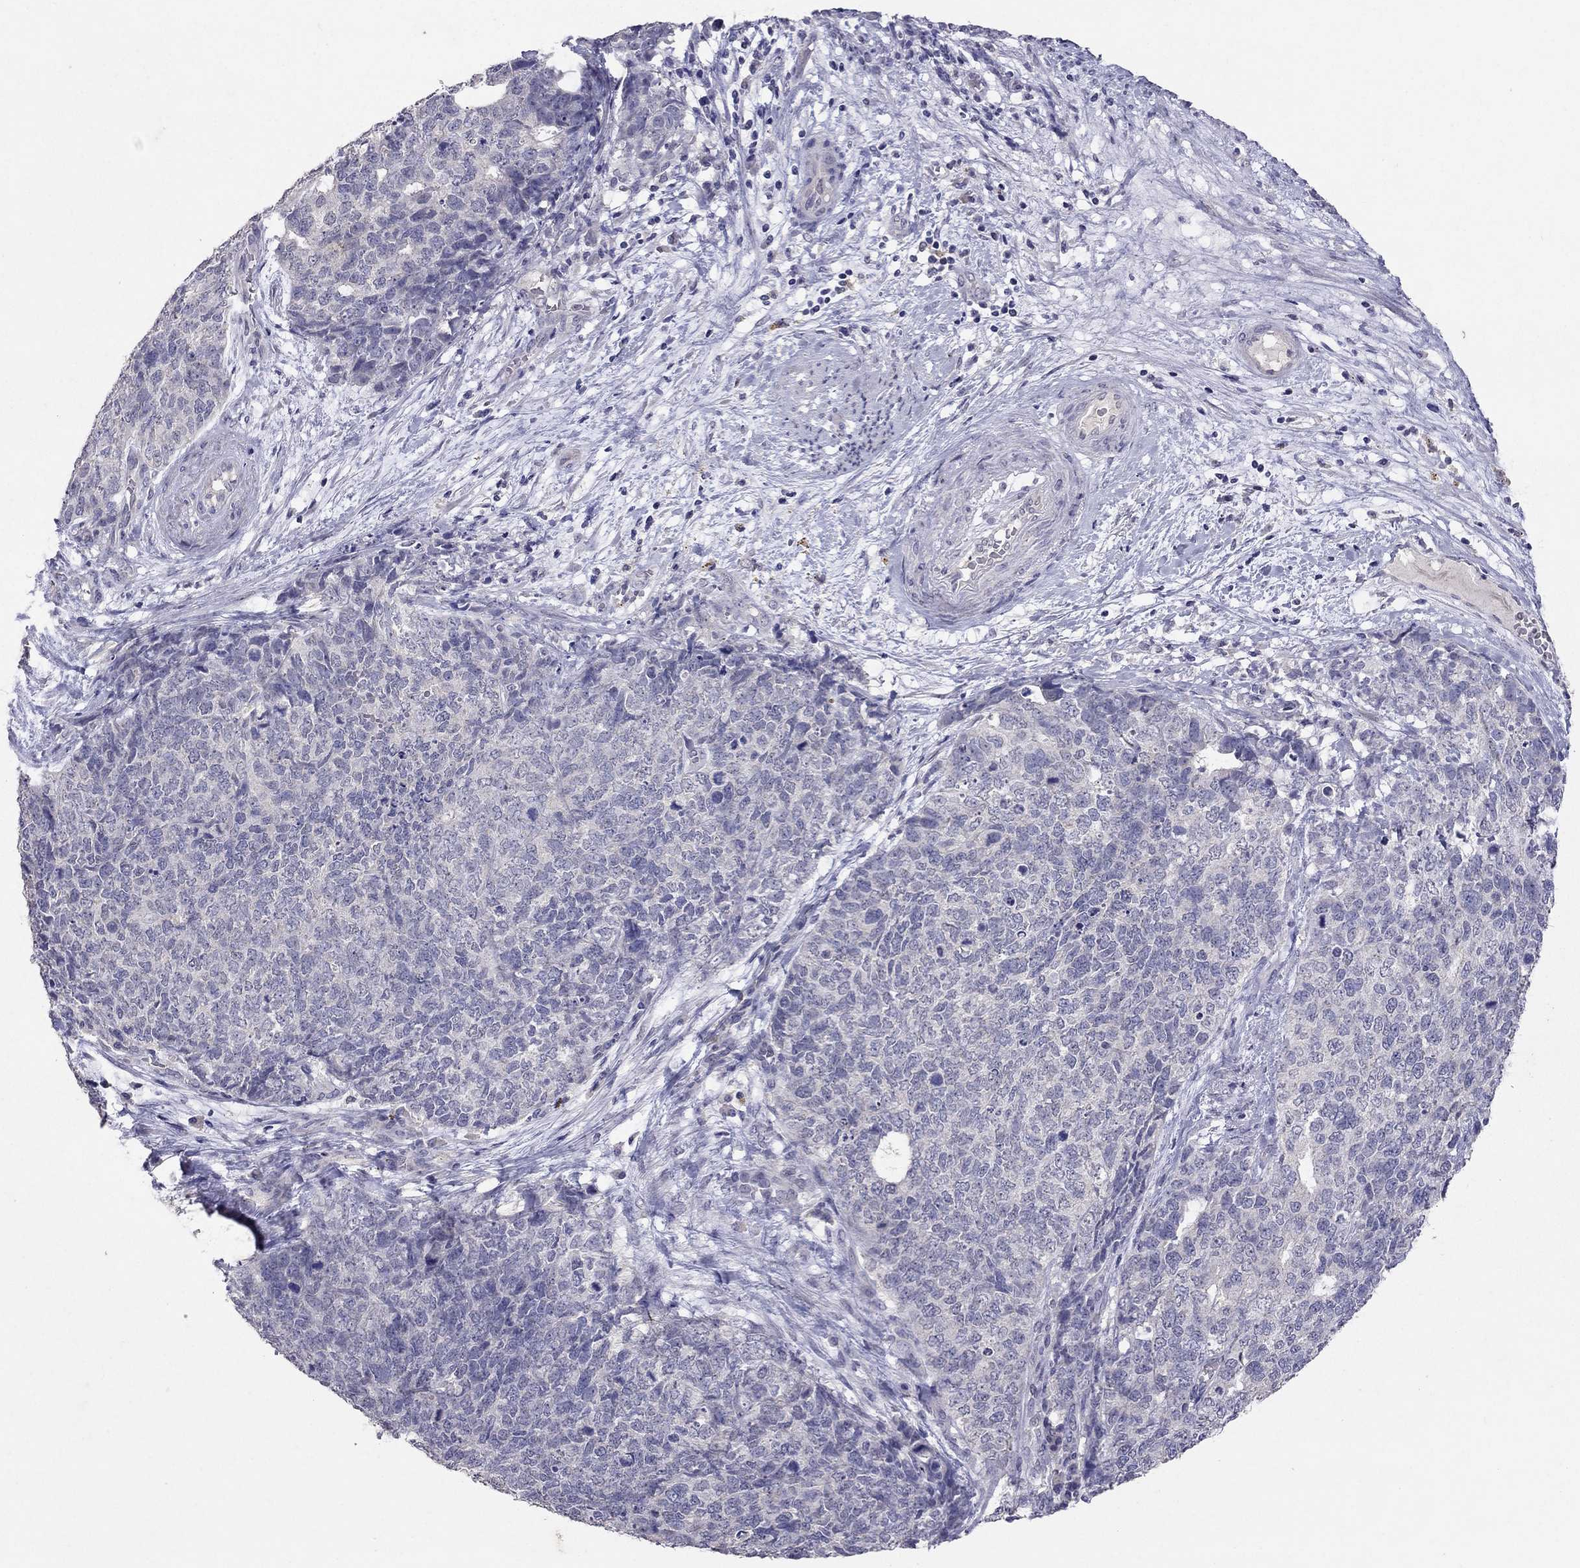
{"staining": {"intensity": "negative", "quantity": "none", "location": "none"}, "tissue": "cervical cancer", "cell_type": "Tumor cells", "image_type": "cancer", "snomed": [{"axis": "morphology", "description": "Squamous cell carcinoma, NOS"}, {"axis": "topography", "description": "Cervix"}], "caption": "Immunohistochemical staining of human cervical squamous cell carcinoma exhibits no significant staining in tumor cells. (DAB (3,3'-diaminobenzidine) immunohistochemistry, high magnification).", "gene": "FST", "patient": {"sex": "female", "age": 63}}